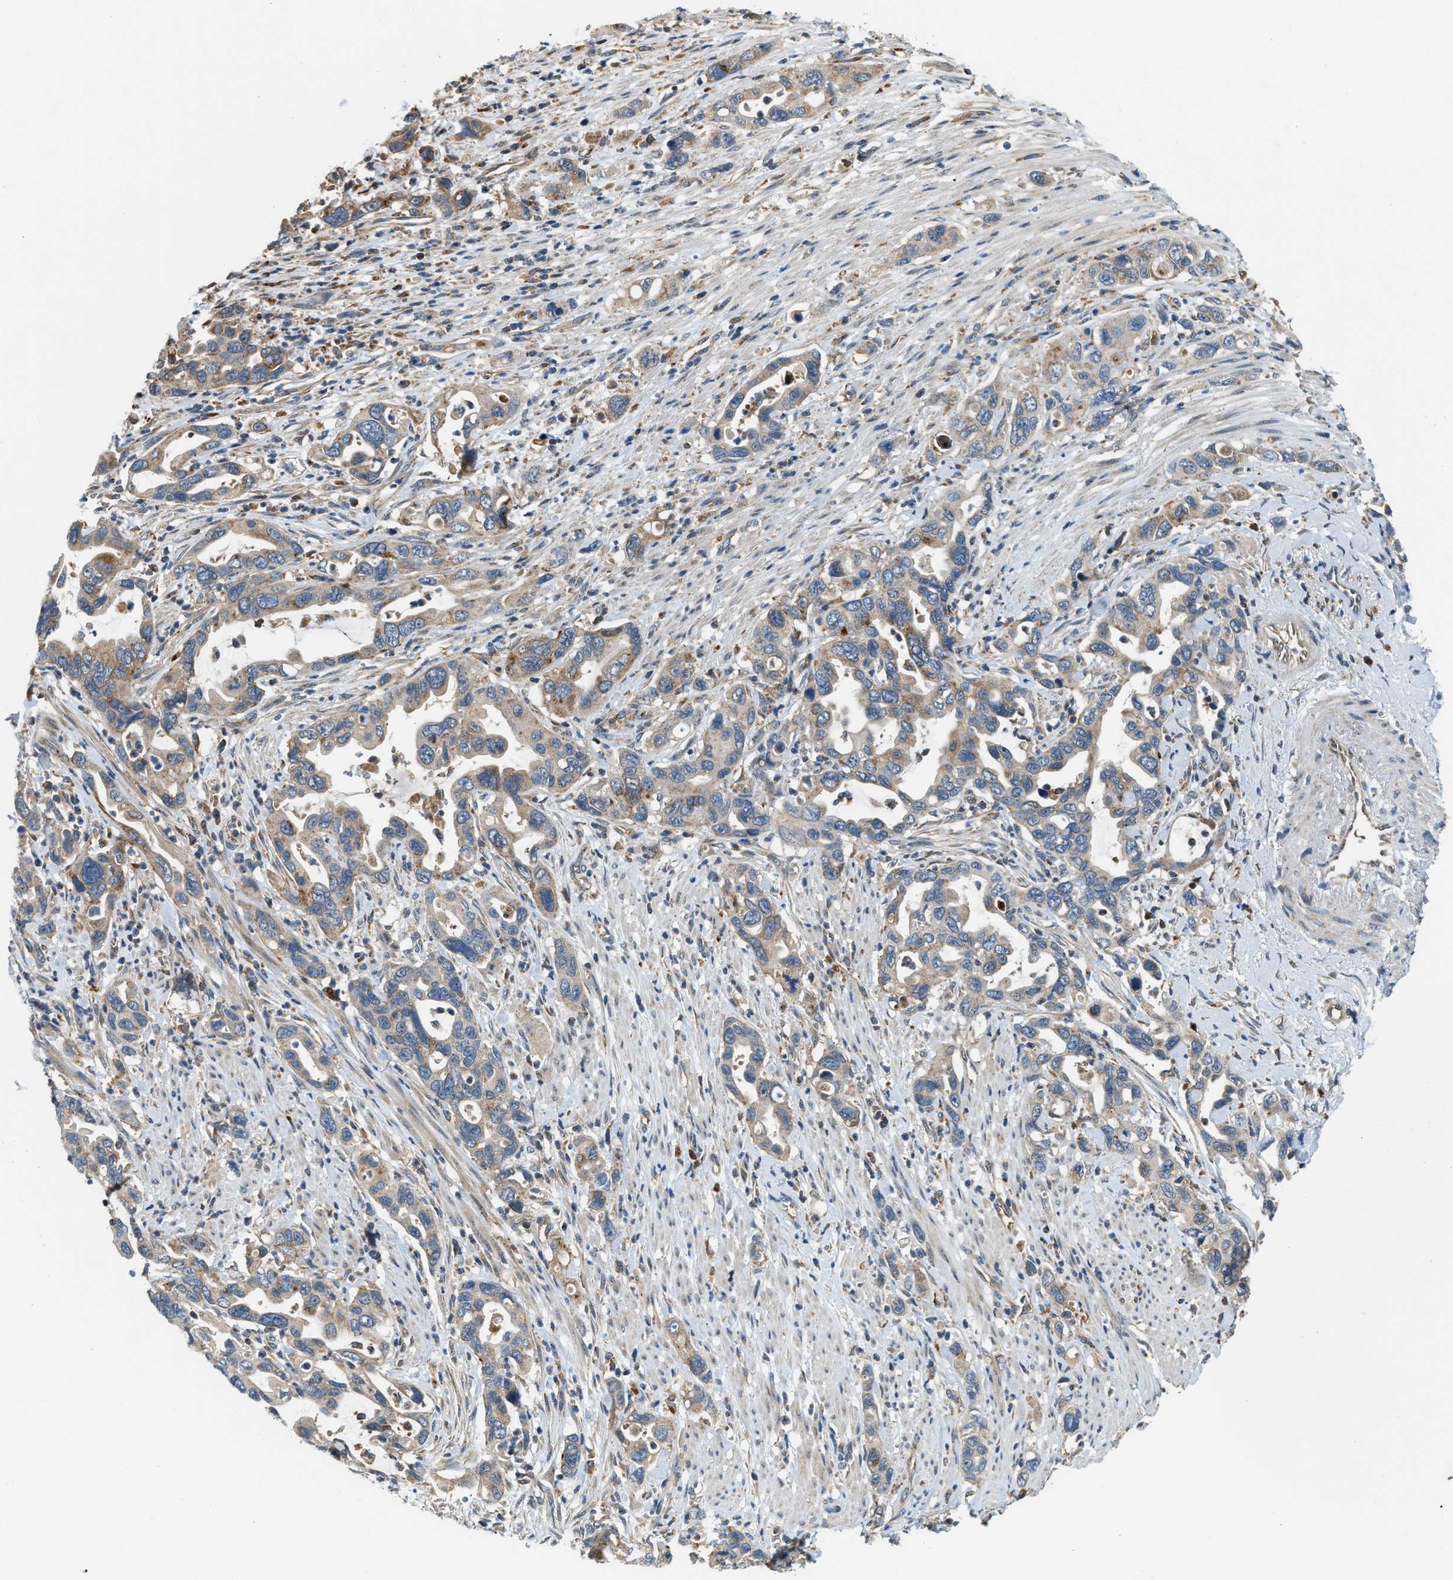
{"staining": {"intensity": "moderate", "quantity": "25%-75%", "location": "cytoplasmic/membranous"}, "tissue": "pancreatic cancer", "cell_type": "Tumor cells", "image_type": "cancer", "snomed": [{"axis": "morphology", "description": "Adenocarcinoma, NOS"}, {"axis": "topography", "description": "Pancreas"}], "caption": "This image shows immunohistochemistry staining of human pancreatic cancer, with medium moderate cytoplasmic/membranous positivity in about 25%-75% of tumor cells.", "gene": "STARD3NL", "patient": {"sex": "female", "age": 70}}